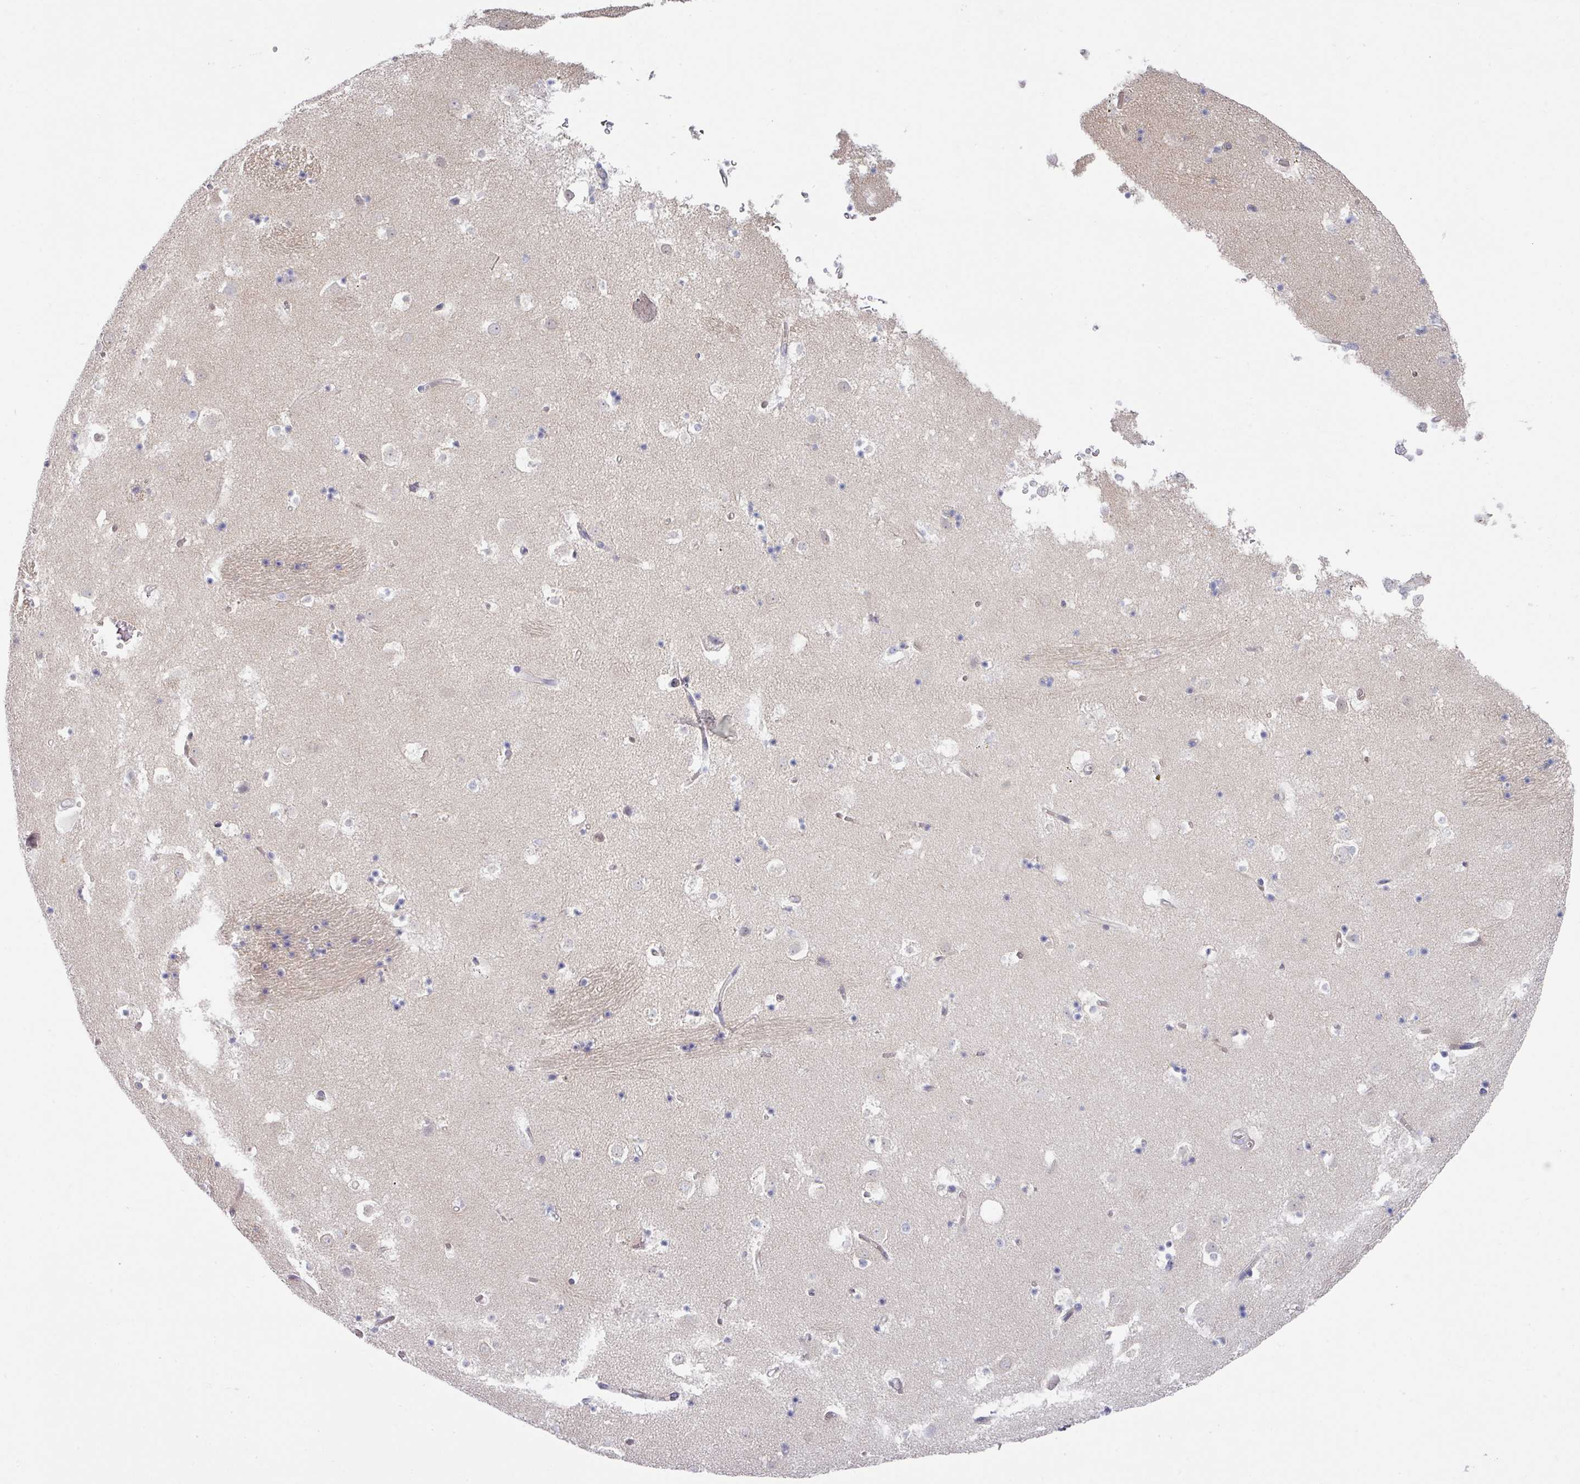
{"staining": {"intensity": "negative", "quantity": "none", "location": "none"}, "tissue": "caudate", "cell_type": "Glial cells", "image_type": "normal", "snomed": [{"axis": "morphology", "description": "Normal tissue, NOS"}, {"axis": "topography", "description": "Lateral ventricle wall"}], "caption": "Photomicrograph shows no protein expression in glial cells of normal caudate. The staining is performed using DAB brown chromogen with nuclei counter-stained in using hematoxylin.", "gene": "TMED5", "patient": {"sex": "male", "age": 58}}